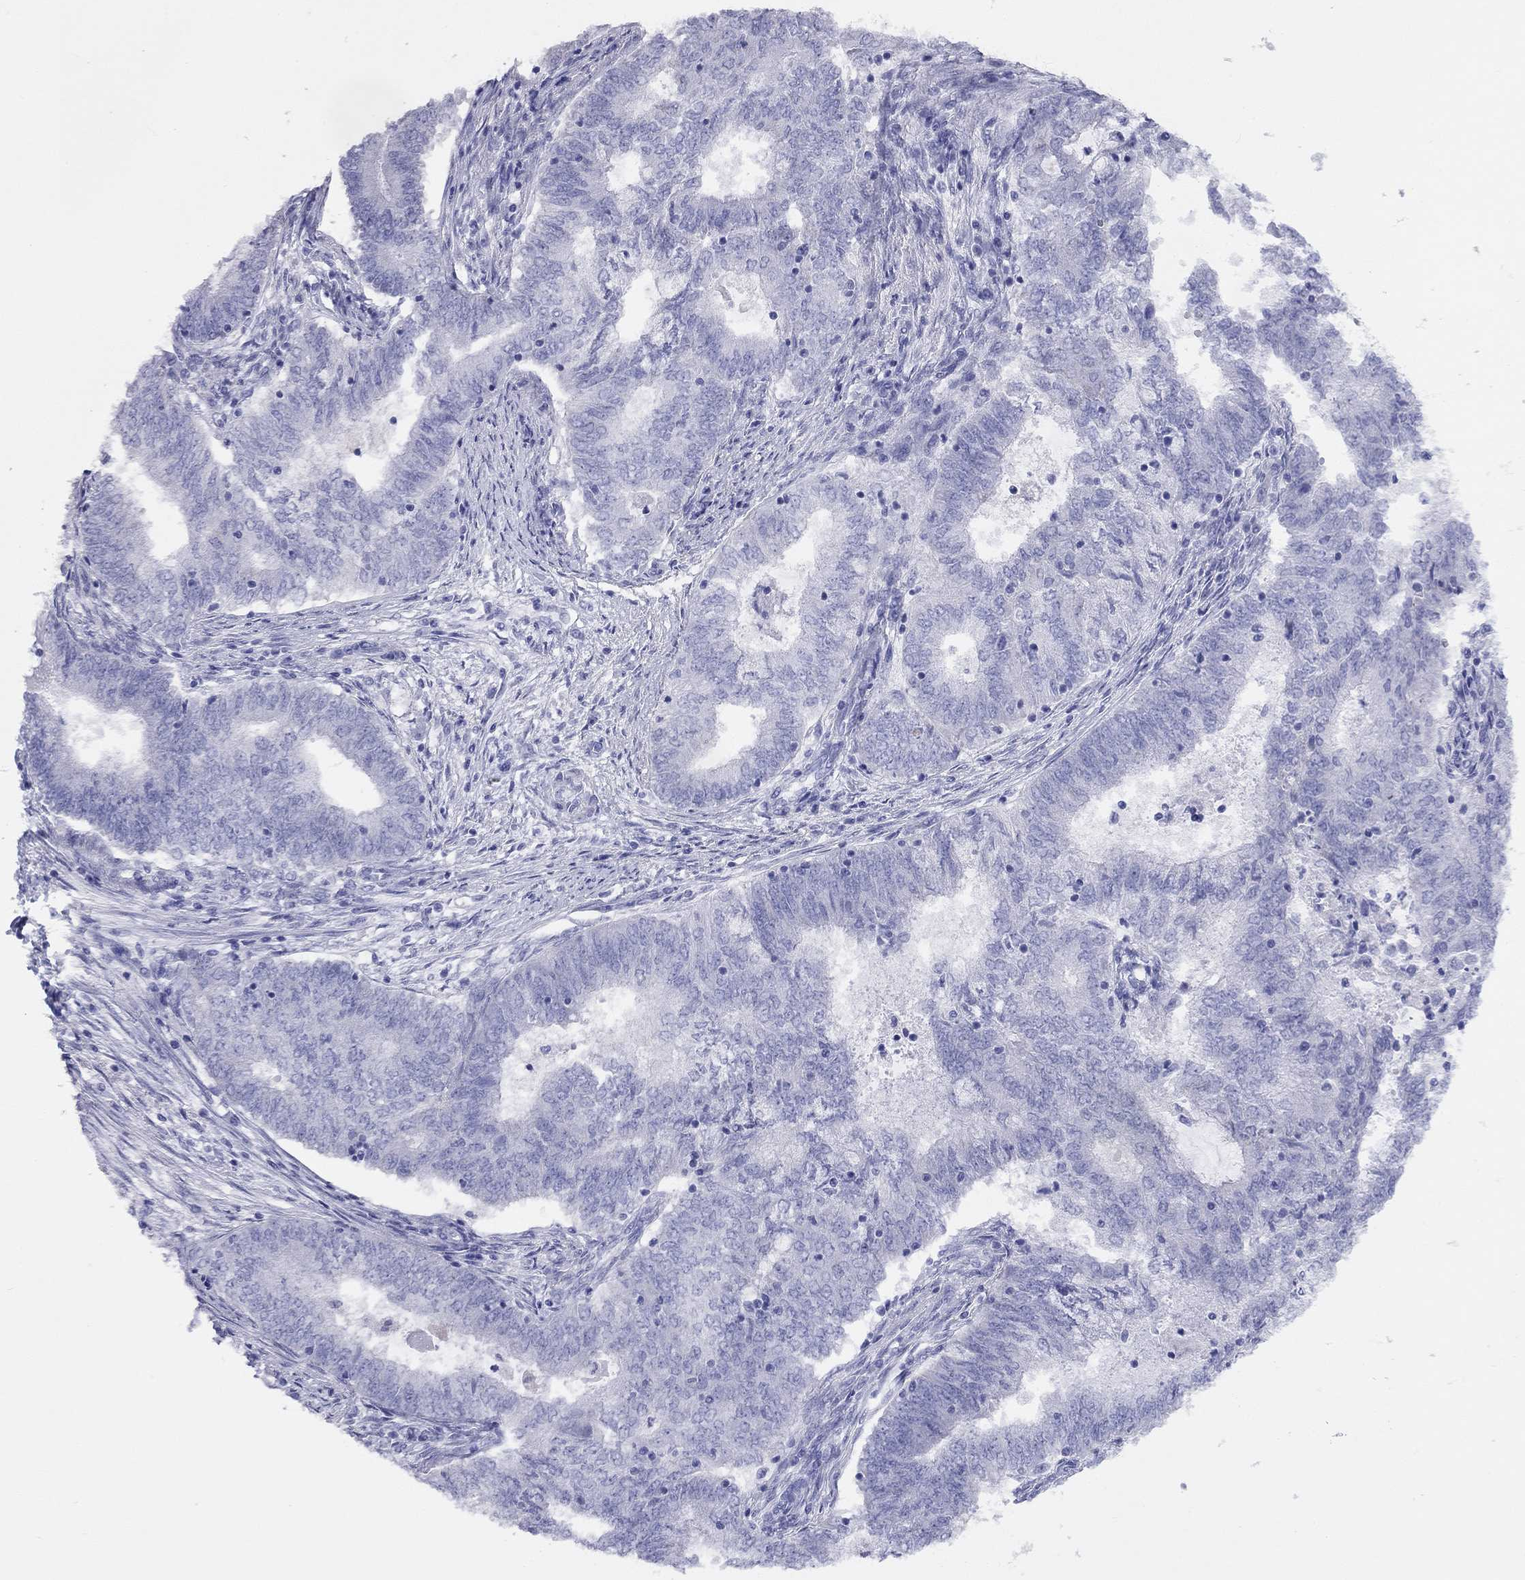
{"staining": {"intensity": "negative", "quantity": "none", "location": "none"}, "tissue": "endometrial cancer", "cell_type": "Tumor cells", "image_type": "cancer", "snomed": [{"axis": "morphology", "description": "Adenocarcinoma, NOS"}, {"axis": "topography", "description": "Endometrium"}], "caption": "Endometrial cancer (adenocarcinoma) was stained to show a protein in brown. There is no significant expression in tumor cells.", "gene": "DPY19L2", "patient": {"sex": "female", "age": 62}}